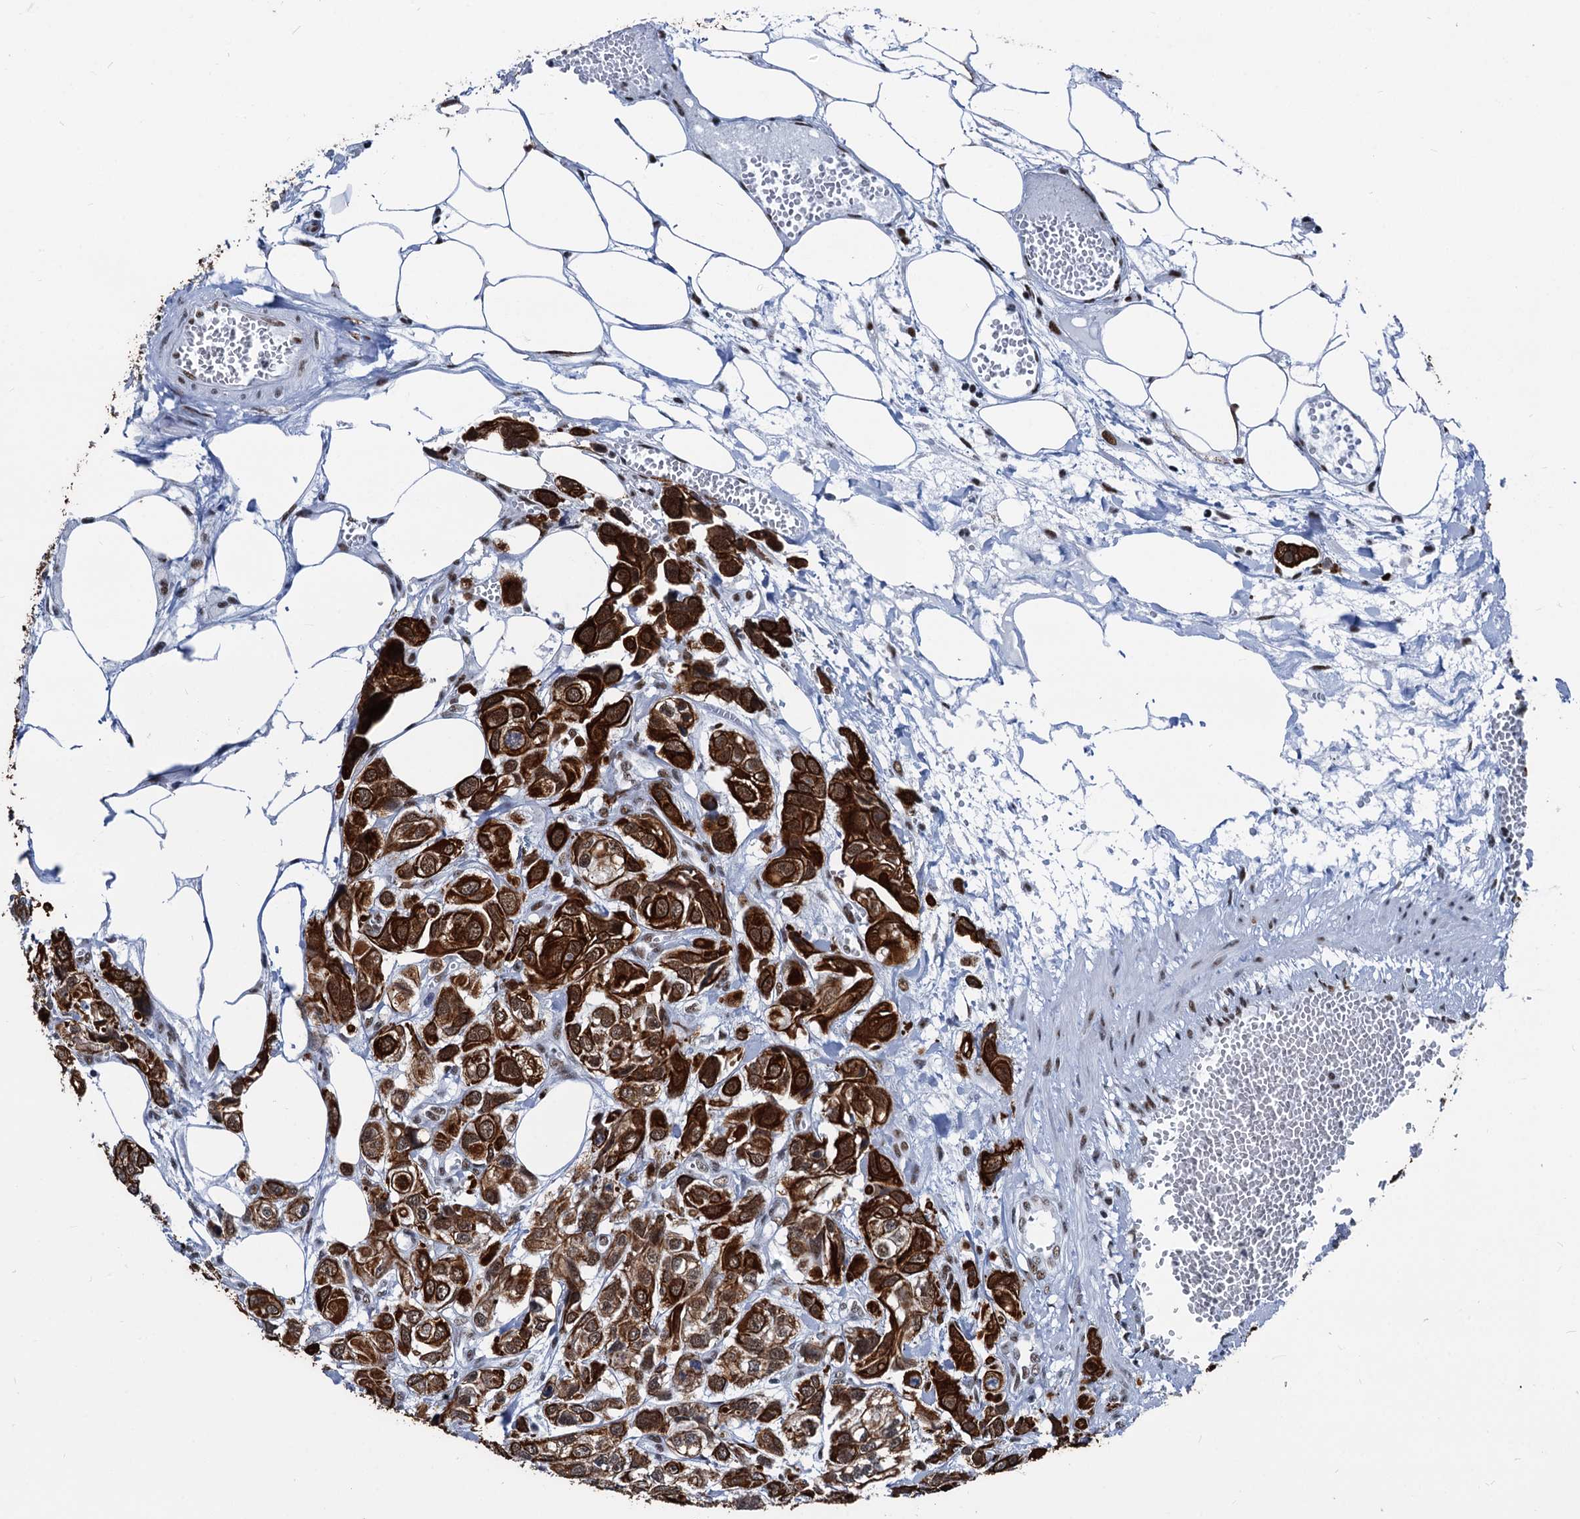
{"staining": {"intensity": "strong", "quantity": ">75%", "location": "cytoplasmic/membranous"}, "tissue": "urothelial cancer", "cell_type": "Tumor cells", "image_type": "cancer", "snomed": [{"axis": "morphology", "description": "Urothelial carcinoma, High grade"}, {"axis": "topography", "description": "Urinary bladder"}], "caption": "Protein analysis of urothelial carcinoma (high-grade) tissue reveals strong cytoplasmic/membranous positivity in approximately >75% of tumor cells.", "gene": "DDX23", "patient": {"sex": "male", "age": 67}}